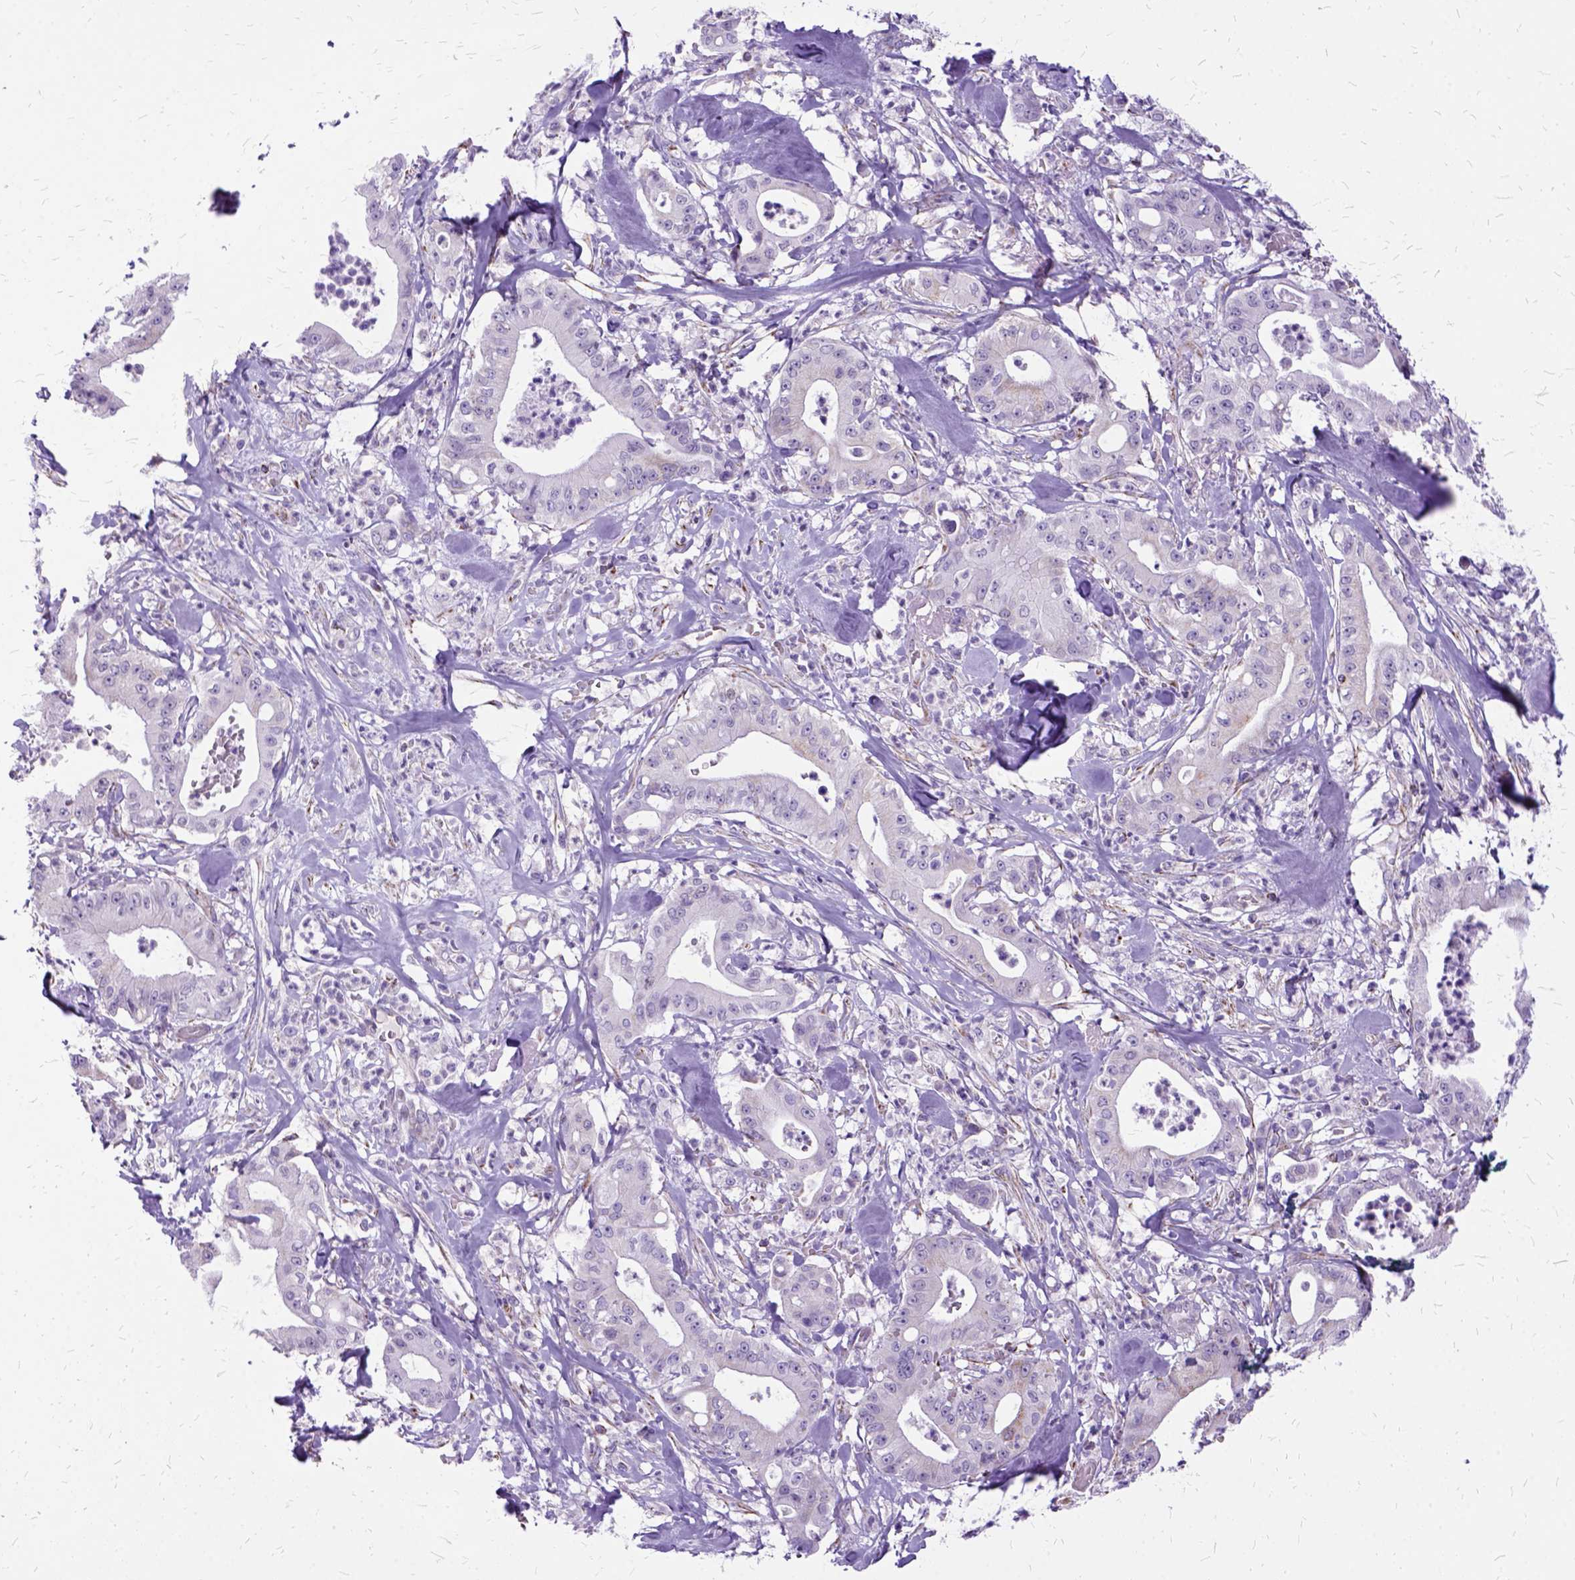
{"staining": {"intensity": "negative", "quantity": "none", "location": "none"}, "tissue": "pancreatic cancer", "cell_type": "Tumor cells", "image_type": "cancer", "snomed": [{"axis": "morphology", "description": "Adenocarcinoma, NOS"}, {"axis": "topography", "description": "Pancreas"}], "caption": "Immunohistochemistry (IHC) of pancreatic cancer exhibits no positivity in tumor cells.", "gene": "OXCT1", "patient": {"sex": "male", "age": 71}}